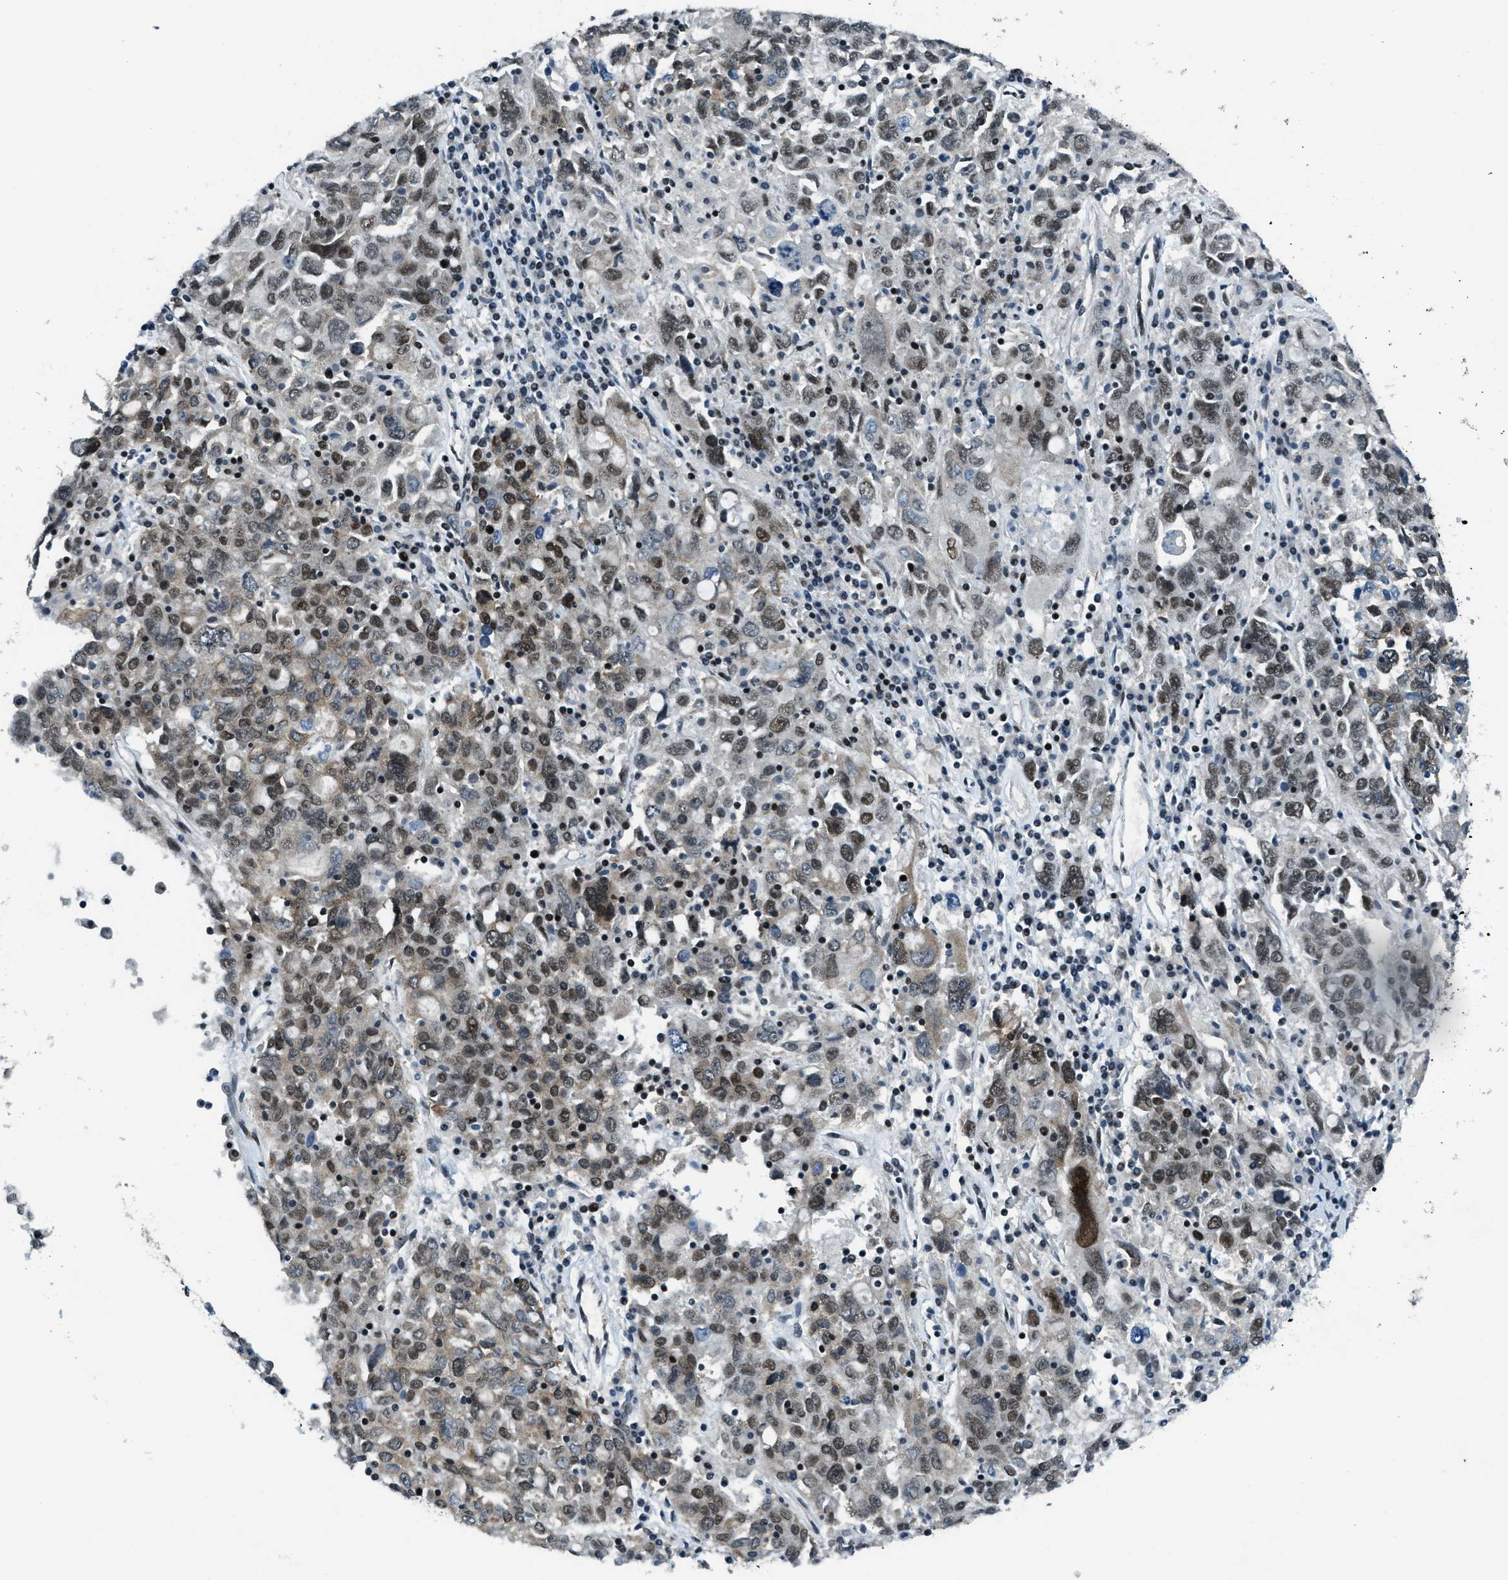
{"staining": {"intensity": "moderate", "quantity": ">75%", "location": "nuclear"}, "tissue": "ovarian cancer", "cell_type": "Tumor cells", "image_type": "cancer", "snomed": [{"axis": "morphology", "description": "Carcinoma, endometroid"}, {"axis": "topography", "description": "Ovary"}], "caption": "Protein staining of endometroid carcinoma (ovarian) tissue exhibits moderate nuclear expression in about >75% of tumor cells.", "gene": "KLF6", "patient": {"sex": "female", "age": 62}}